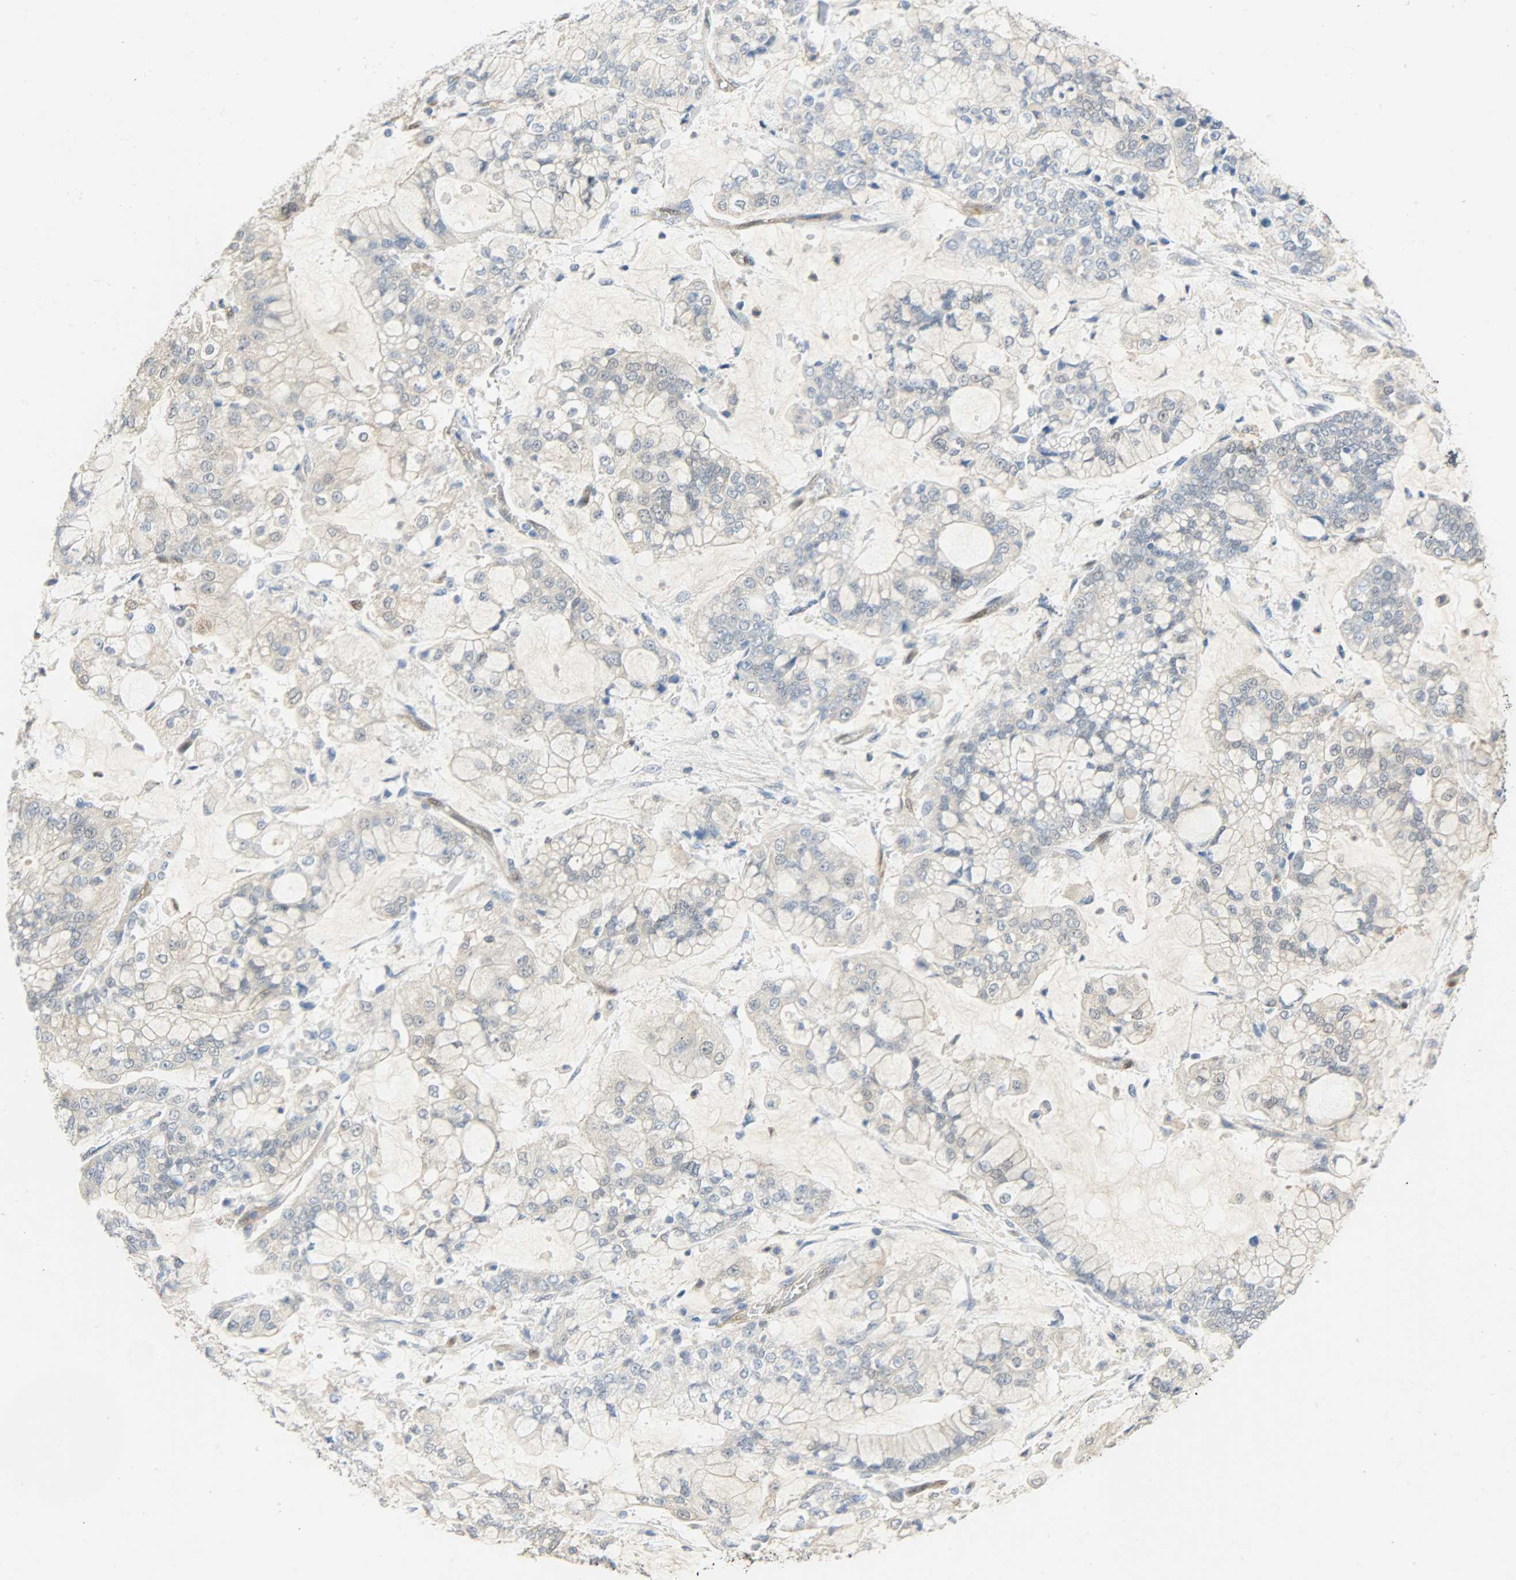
{"staining": {"intensity": "negative", "quantity": "none", "location": "none"}, "tissue": "stomach cancer", "cell_type": "Tumor cells", "image_type": "cancer", "snomed": [{"axis": "morphology", "description": "Normal tissue, NOS"}, {"axis": "morphology", "description": "Adenocarcinoma, NOS"}, {"axis": "topography", "description": "Stomach, upper"}, {"axis": "topography", "description": "Stomach"}], "caption": "Immunohistochemistry histopathology image of human adenocarcinoma (stomach) stained for a protein (brown), which reveals no positivity in tumor cells.", "gene": "FKBP1A", "patient": {"sex": "male", "age": 76}}